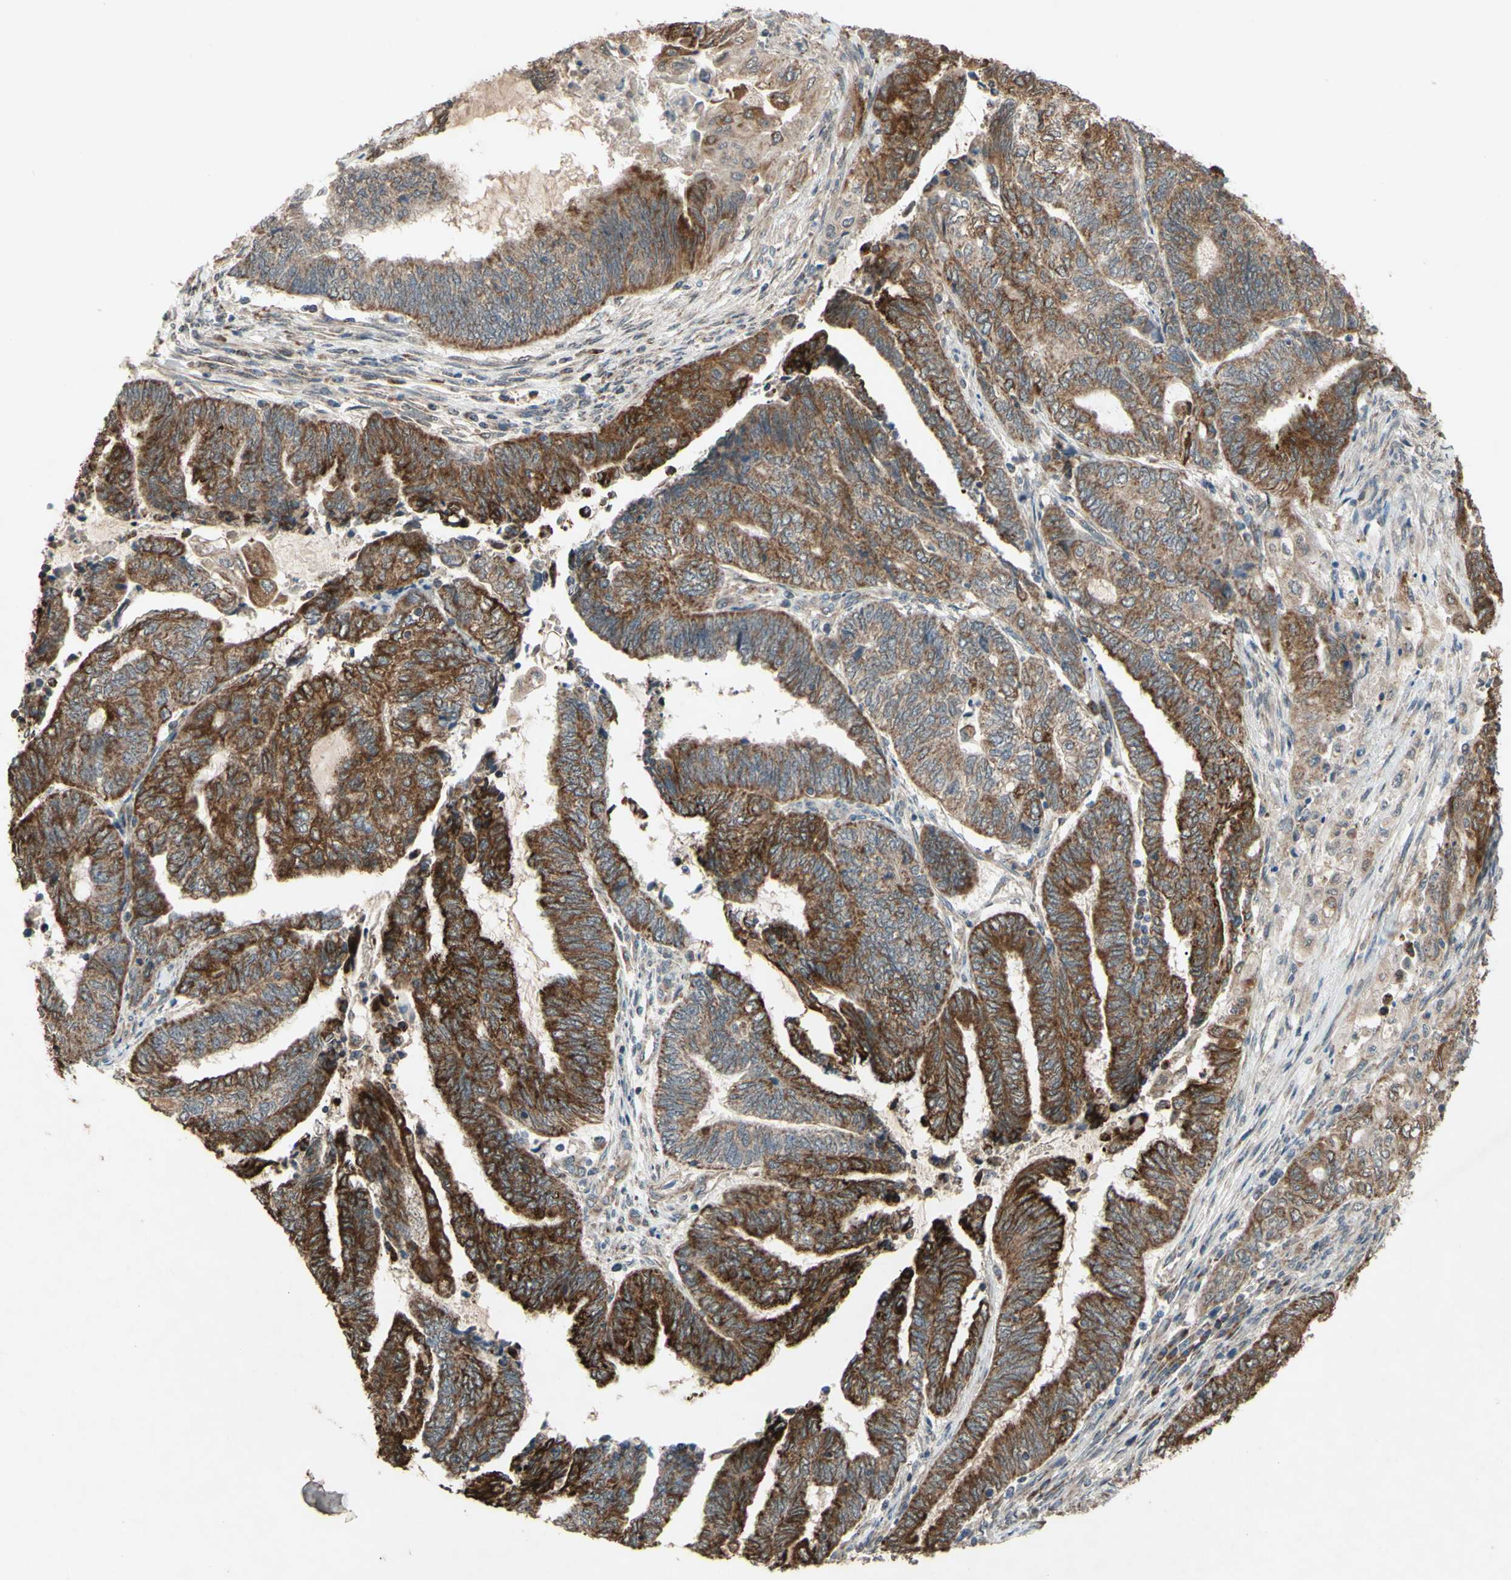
{"staining": {"intensity": "strong", "quantity": ">75%", "location": "cytoplasmic/membranous"}, "tissue": "endometrial cancer", "cell_type": "Tumor cells", "image_type": "cancer", "snomed": [{"axis": "morphology", "description": "Adenocarcinoma, NOS"}, {"axis": "topography", "description": "Uterus"}, {"axis": "topography", "description": "Endometrium"}], "caption": "The histopathology image shows staining of endometrial cancer (adenocarcinoma), revealing strong cytoplasmic/membranous protein positivity (brown color) within tumor cells.", "gene": "CD164", "patient": {"sex": "female", "age": 70}}